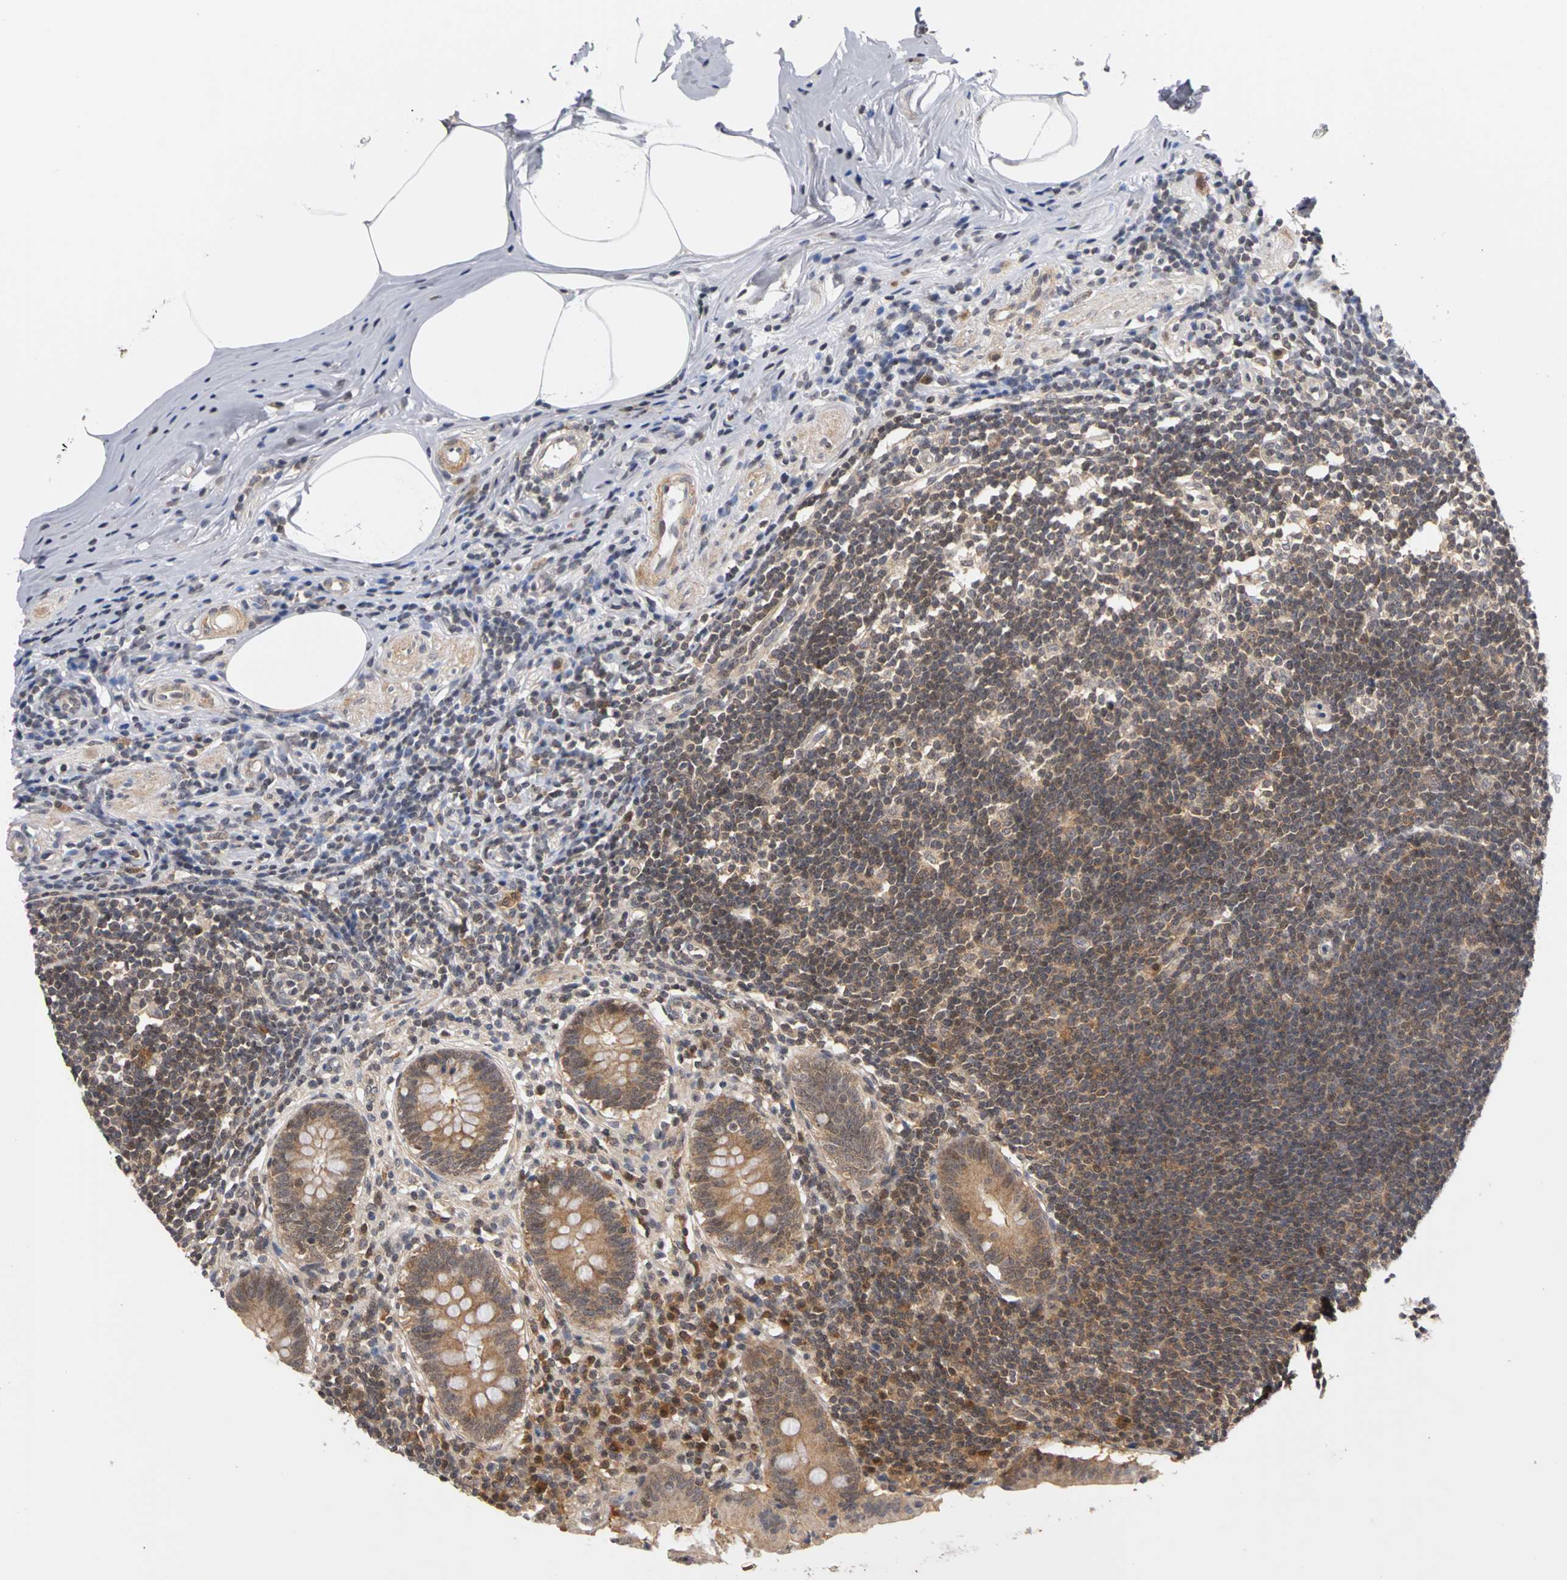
{"staining": {"intensity": "moderate", "quantity": ">75%", "location": "cytoplasmic/membranous"}, "tissue": "appendix", "cell_type": "Glandular cells", "image_type": "normal", "snomed": [{"axis": "morphology", "description": "Normal tissue, NOS"}, {"axis": "topography", "description": "Appendix"}], "caption": "Glandular cells show medium levels of moderate cytoplasmic/membranous expression in approximately >75% of cells in unremarkable human appendix.", "gene": "UBE2M", "patient": {"sex": "female", "age": 50}}